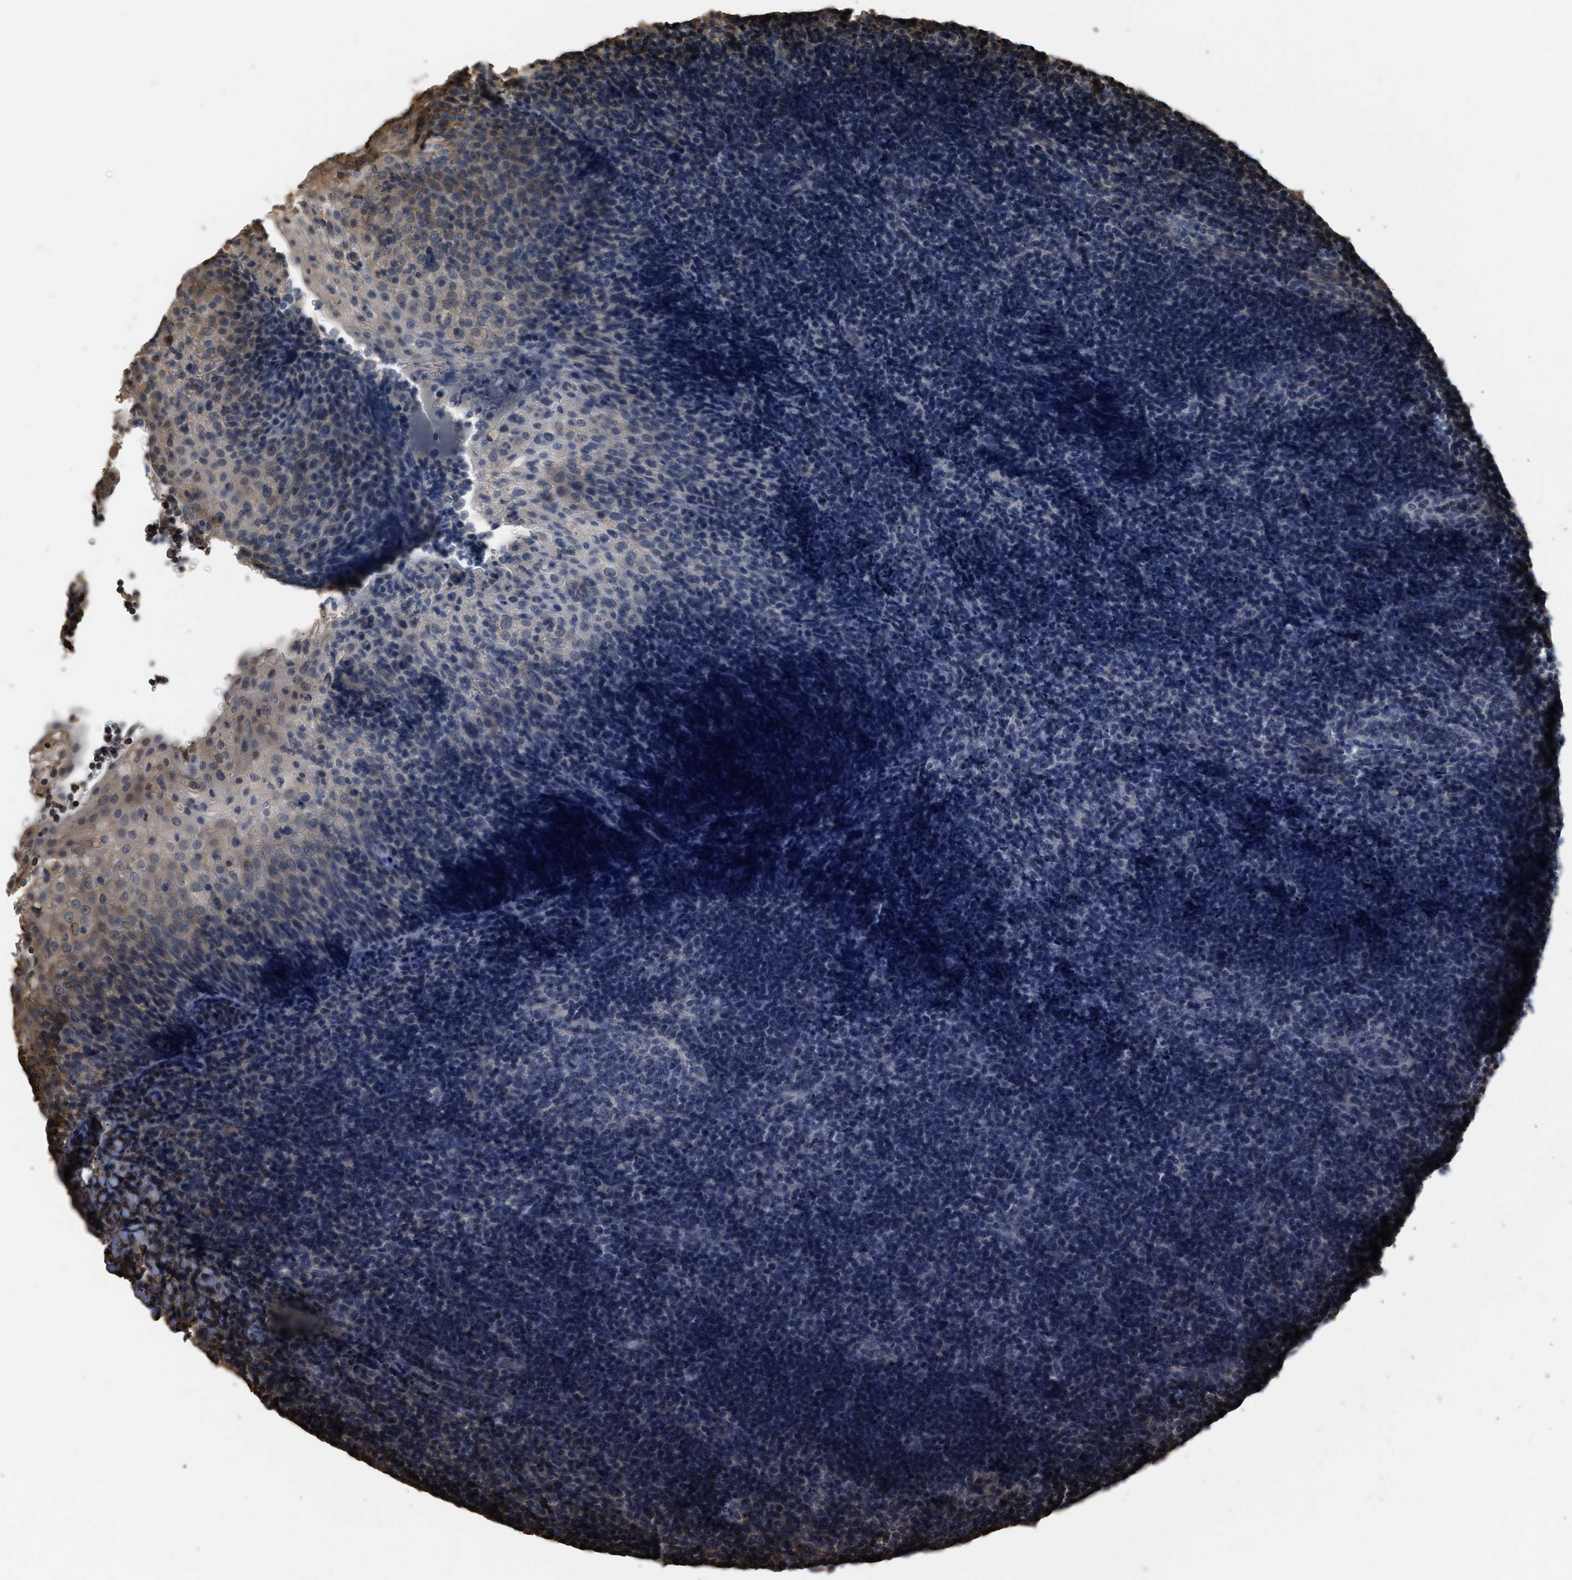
{"staining": {"intensity": "negative", "quantity": "none", "location": "none"}, "tissue": "lymphoma", "cell_type": "Tumor cells", "image_type": "cancer", "snomed": [{"axis": "morphology", "description": "Malignant lymphoma, non-Hodgkin's type, High grade"}, {"axis": "topography", "description": "Tonsil"}], "caption": "Tumor cells are negative for brown protein staining in malignant lymphoma, non-Hodgkin's type (high-grade).", "gene": "ARHGDIA", "patient": {"sex": "female", "age": 36}}